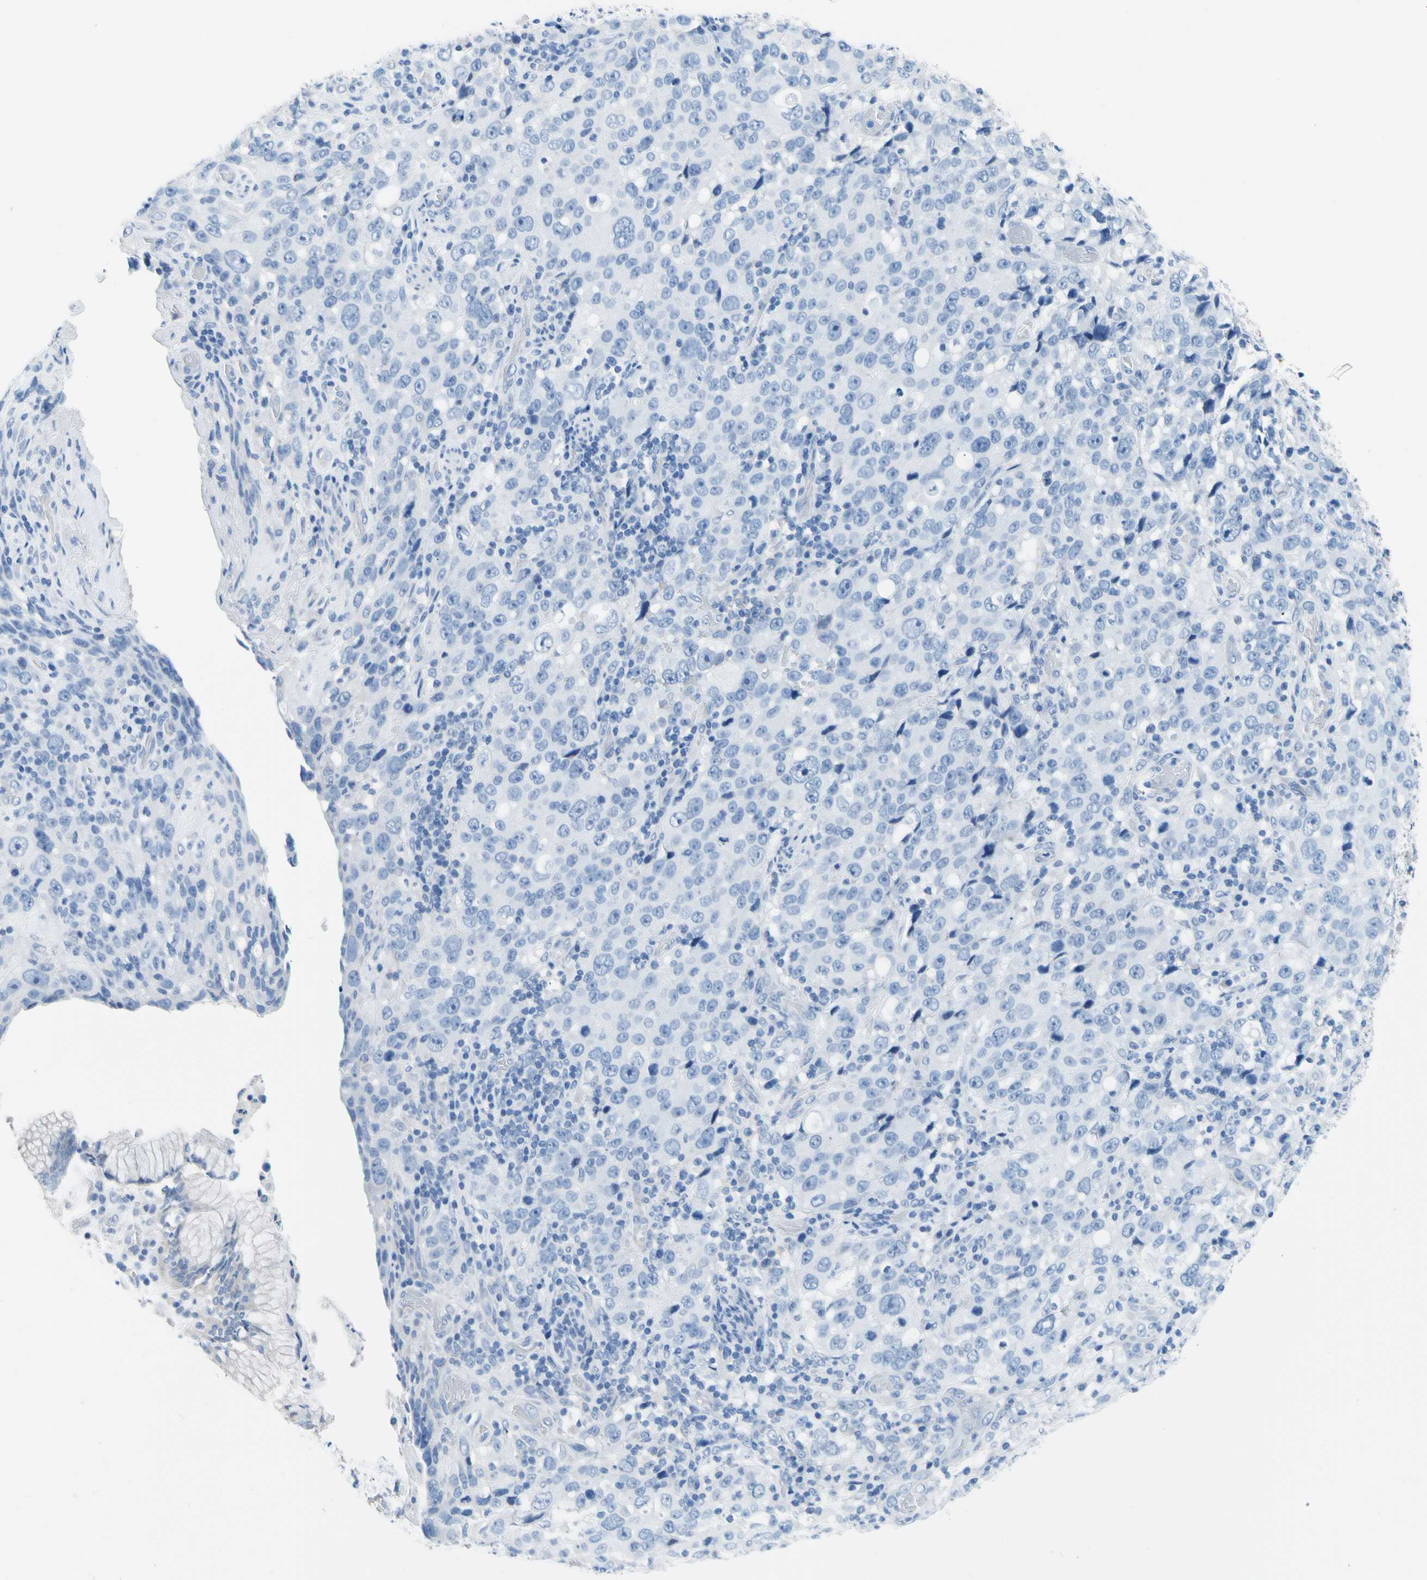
{"staining": {"intensity": "negative", "quantity": "none", "location": "none"}, "tissue": "stomach cancer", "cell_type": "Tumor cells", "image_type": "cancer", "snomed": [{"axis": "morphology", "description": "Normal tissue, NOS"}, {"axis": "morphology", "description": "Adenocarcinoma, NOS"}, {"axis": "topography", "description": "Stomach"}], "caption": "This is an IHC photomicrograph of human stomach cancer. There is no expression in tumor cells.", "gene": "CEL", "patient": {"sex": "male", "age": 48}}